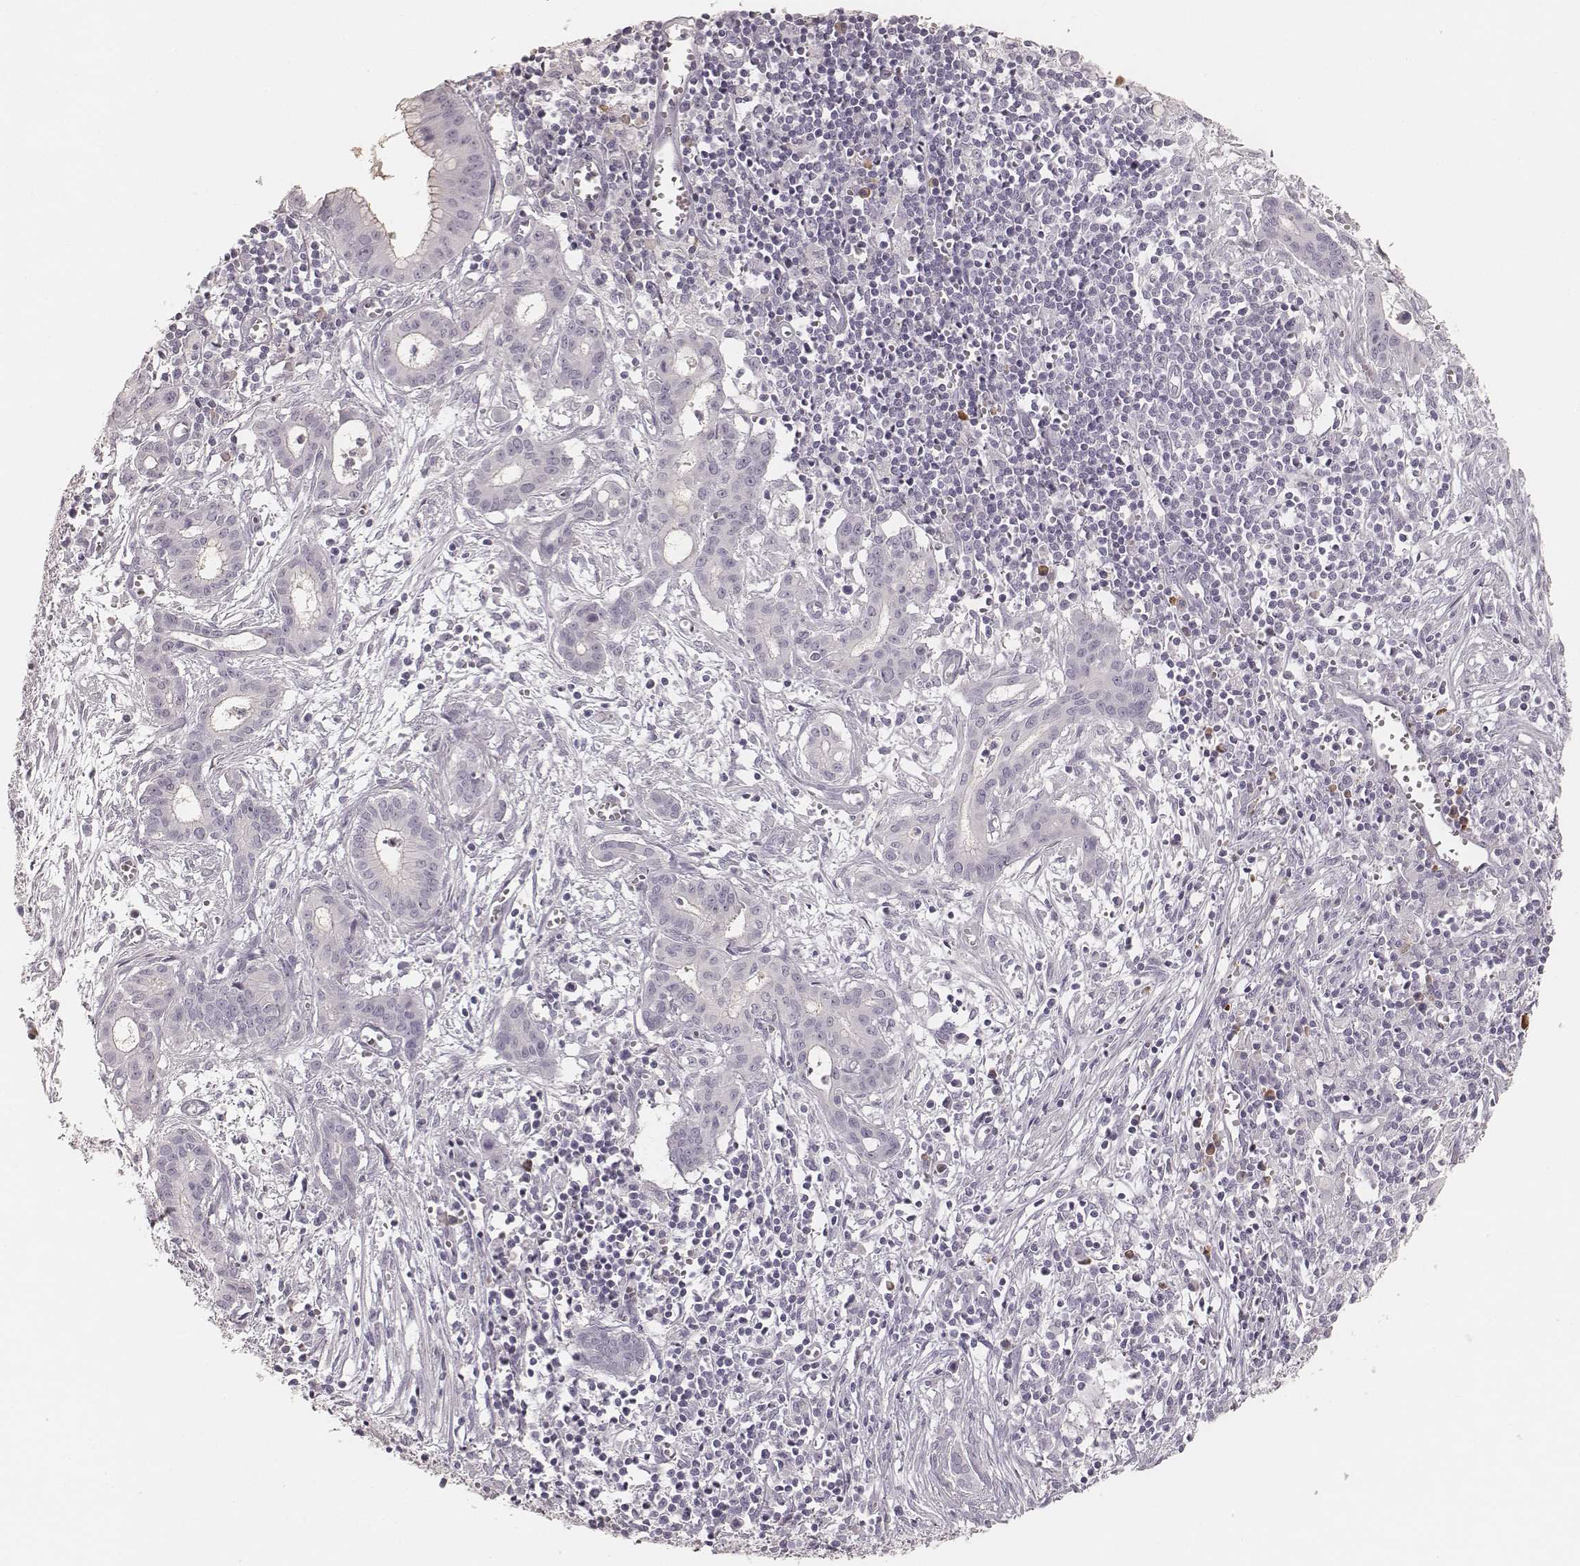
{"staining": {"intensity": "negative", "quantity": "none", "location": "none"}, "tissue": "pancreatic cancer", "cell_type": "Tumor cells", "image_type": "cancer", "snomed": [{"axis": "morphology", "description": "Adenocarcinoma, NOS"}, {"axis": "topography", "description": "Pancreas"}], "caption": "This is an immunohistochemistry image of pancreatic adenocarcinoma. There is no expression in tumor cells.", "gene": "KRT82", "patient": {"sex": "male", "age": 48}}